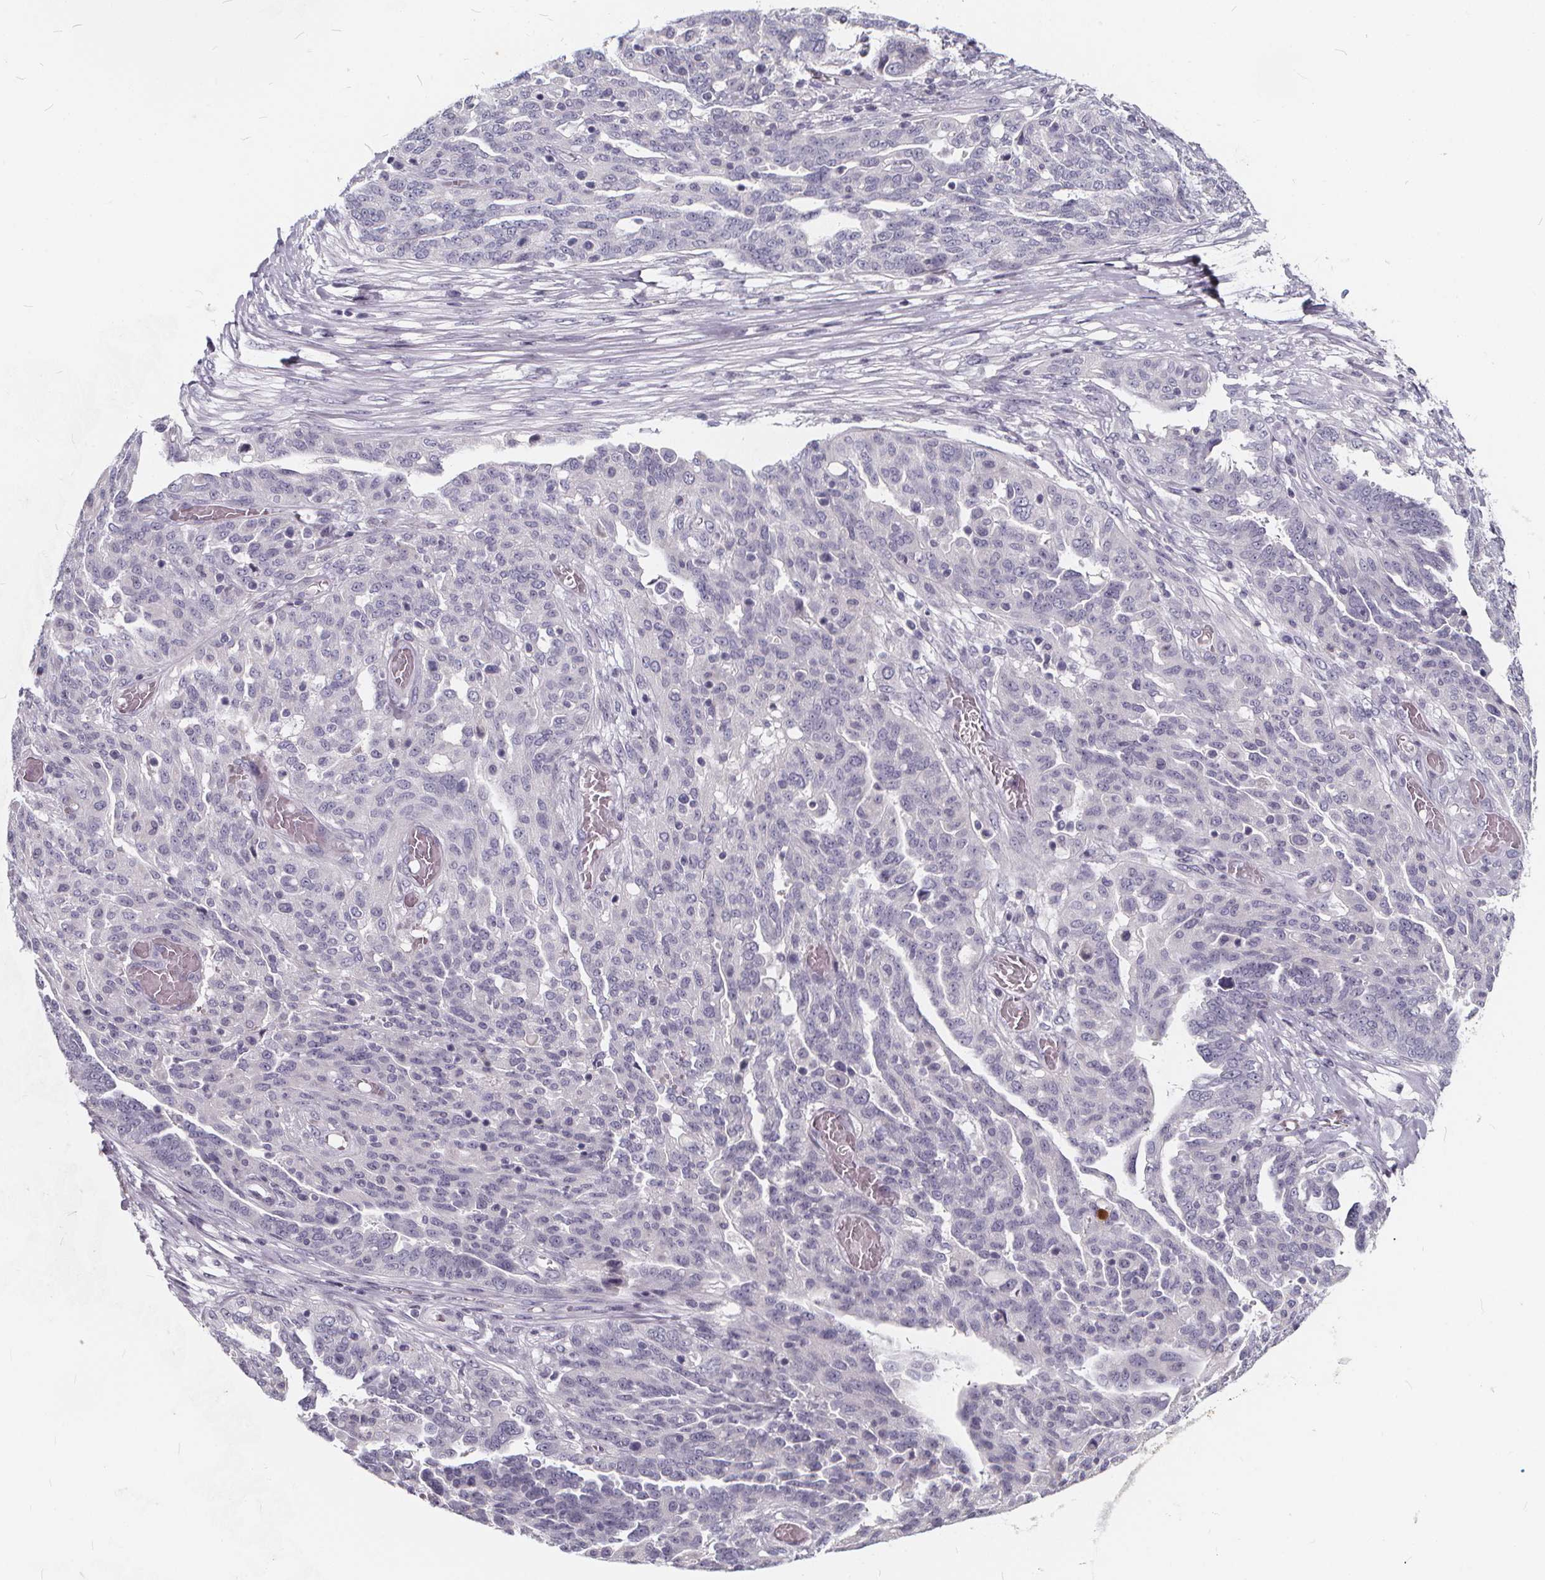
{"staining": {"intensity": "negative", "quantity": "none", "location": "none"}, "tissue": "ovarian cancer", "cell_type": "Tumor cells", "image_type": "cancer", "snomed": [{"axis": "morphology", "description": "Cystadenocarcinoma, serous, NOS"}, {"axis": "topography", "description": "Ovary"}], "caption": "There is no significant positivity in tumor cells of ovarian serous cystadenocarcinoma.", "gene": "SPEF2", "patient": {"sex": "female", "age": 67}}